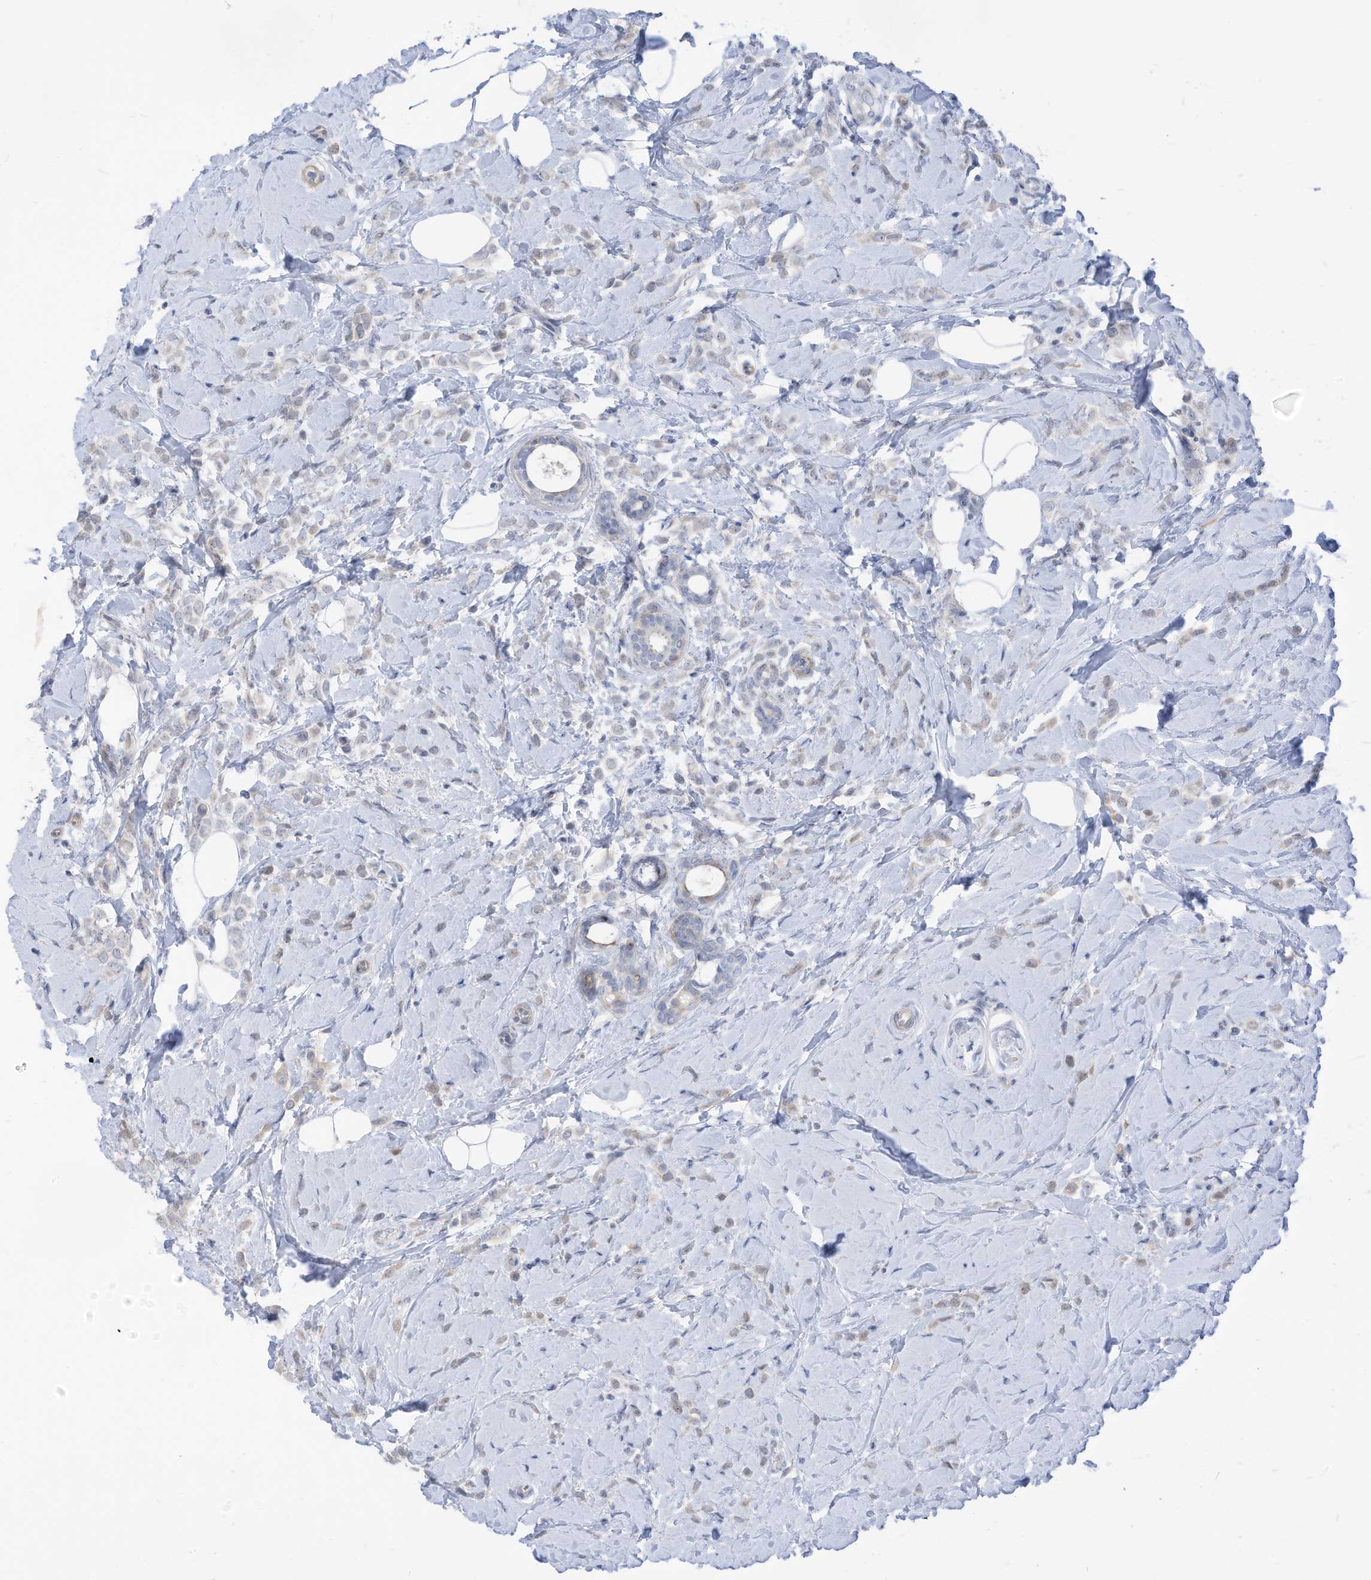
{"staining": {"intensity": "negative", "quantity": "none", "location": "none"}, "tissue": "breast cancer", "cell_type": "Tumor cells", "image_type": "cancer", "snomed": [{"axis": "morphology", "description": "Lobular carcinoma"}, {"axis": "topography", "description": "Breast"}], "caption": "Immunohistochemistry (IHC) micrograph of neoplastic tissue: human lobular carcinoma (breast) stained with DAB (3,3'-diaminobenzidine) displays no significant protein positivity in tumor cells. (DAB immunohistochemistry, high magnification).", "gene": "GPATCH3", "patient": {"sex": "female", "age": 47}}